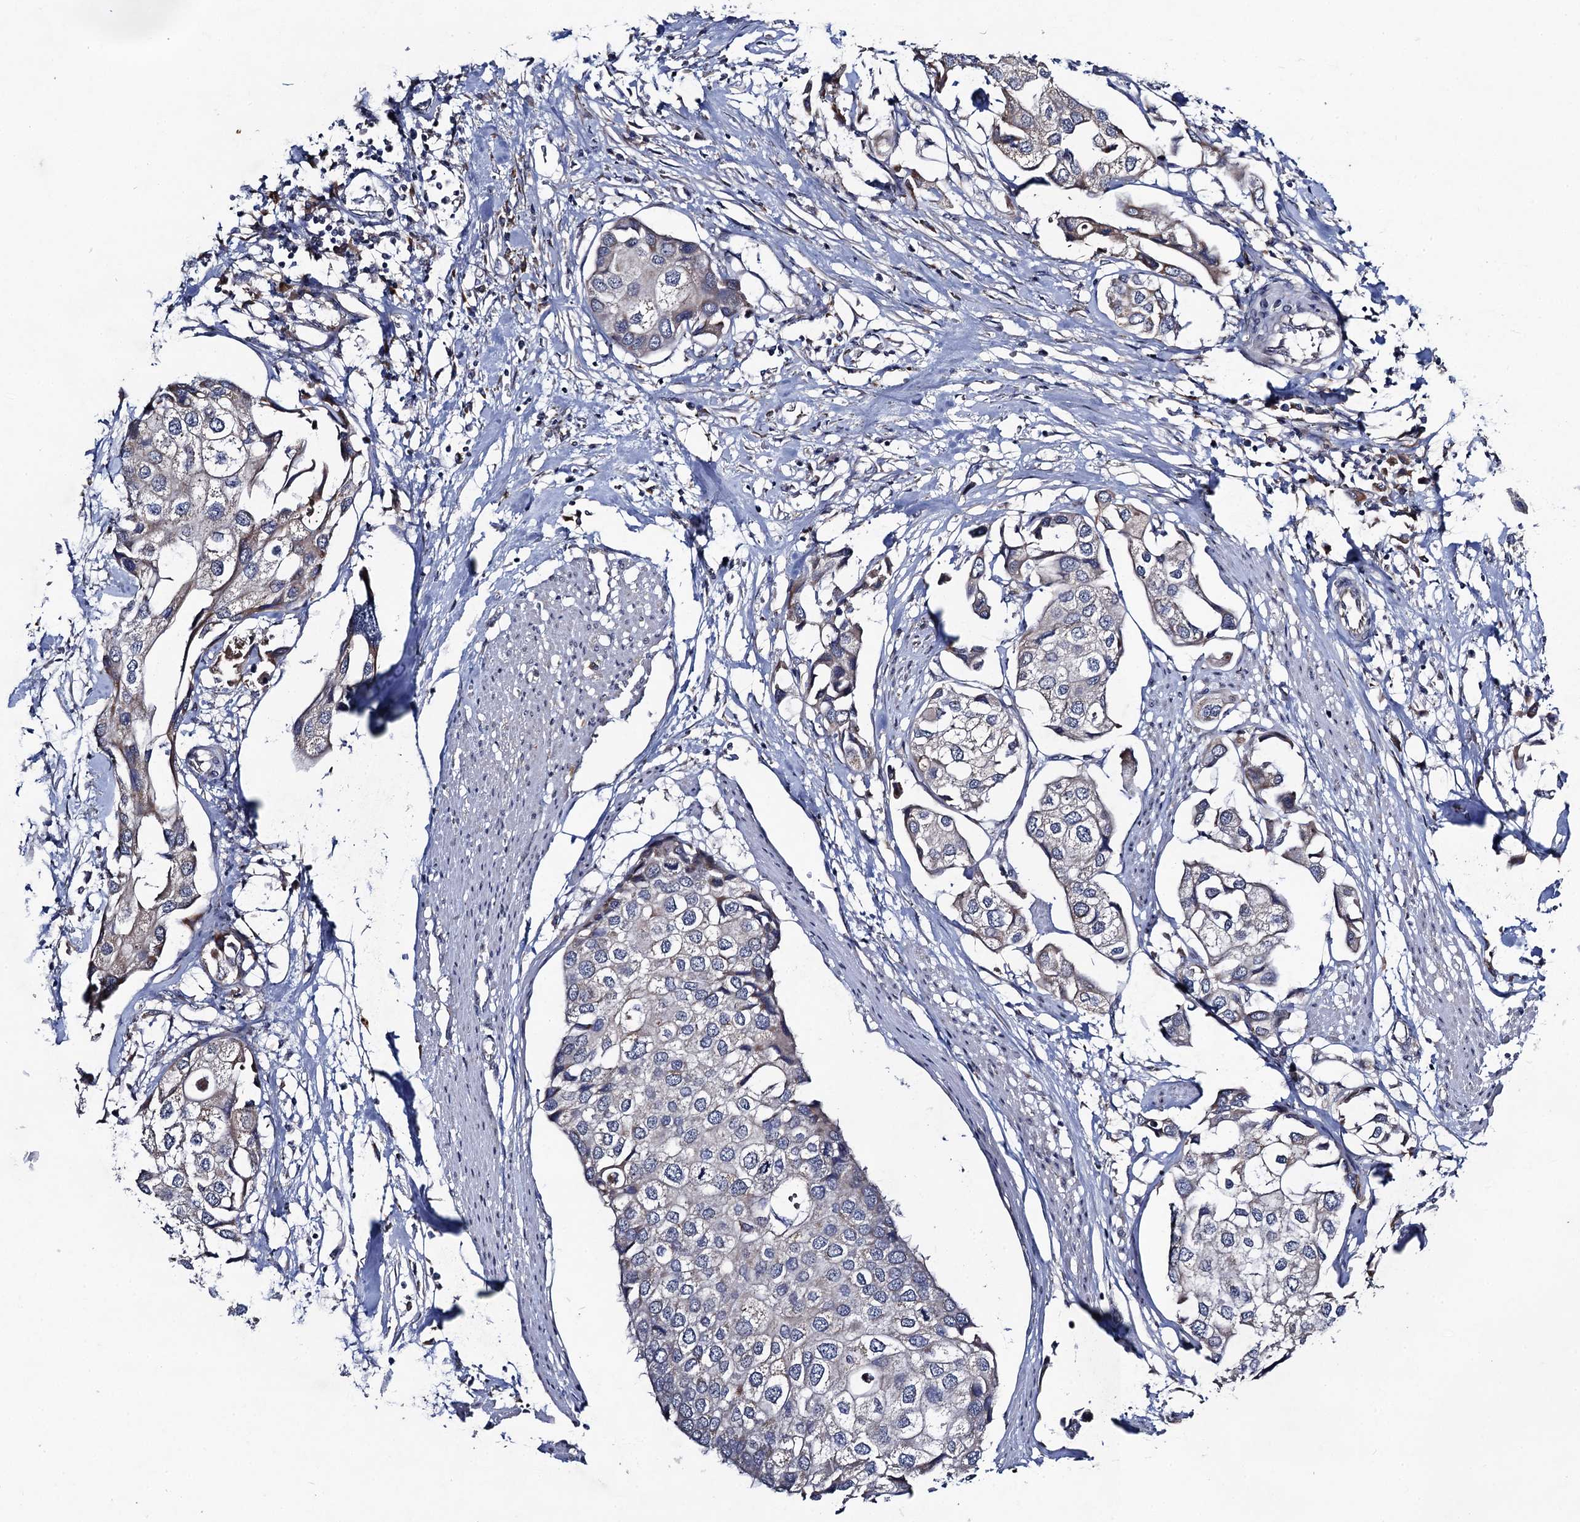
{"staining": {"intensity": "negative", "quantity": "none", "location": "none"}, "tissue": "urothelial cancer", "cell_type": "Tumor cells", "image_type": "cancer", "snomed": [{"axis": "morphology", "description": "Urothelial carcinoma, High grade"}, {"axis": "topography", "description": "Urinary bladder"}], "caption": "Human urothelial cancer stained for a protein using immunohistochemistry demonstrates no staining in tumor cells.", "gene": "VPS37D", "patient": {"sex": "male", "age": 64}}